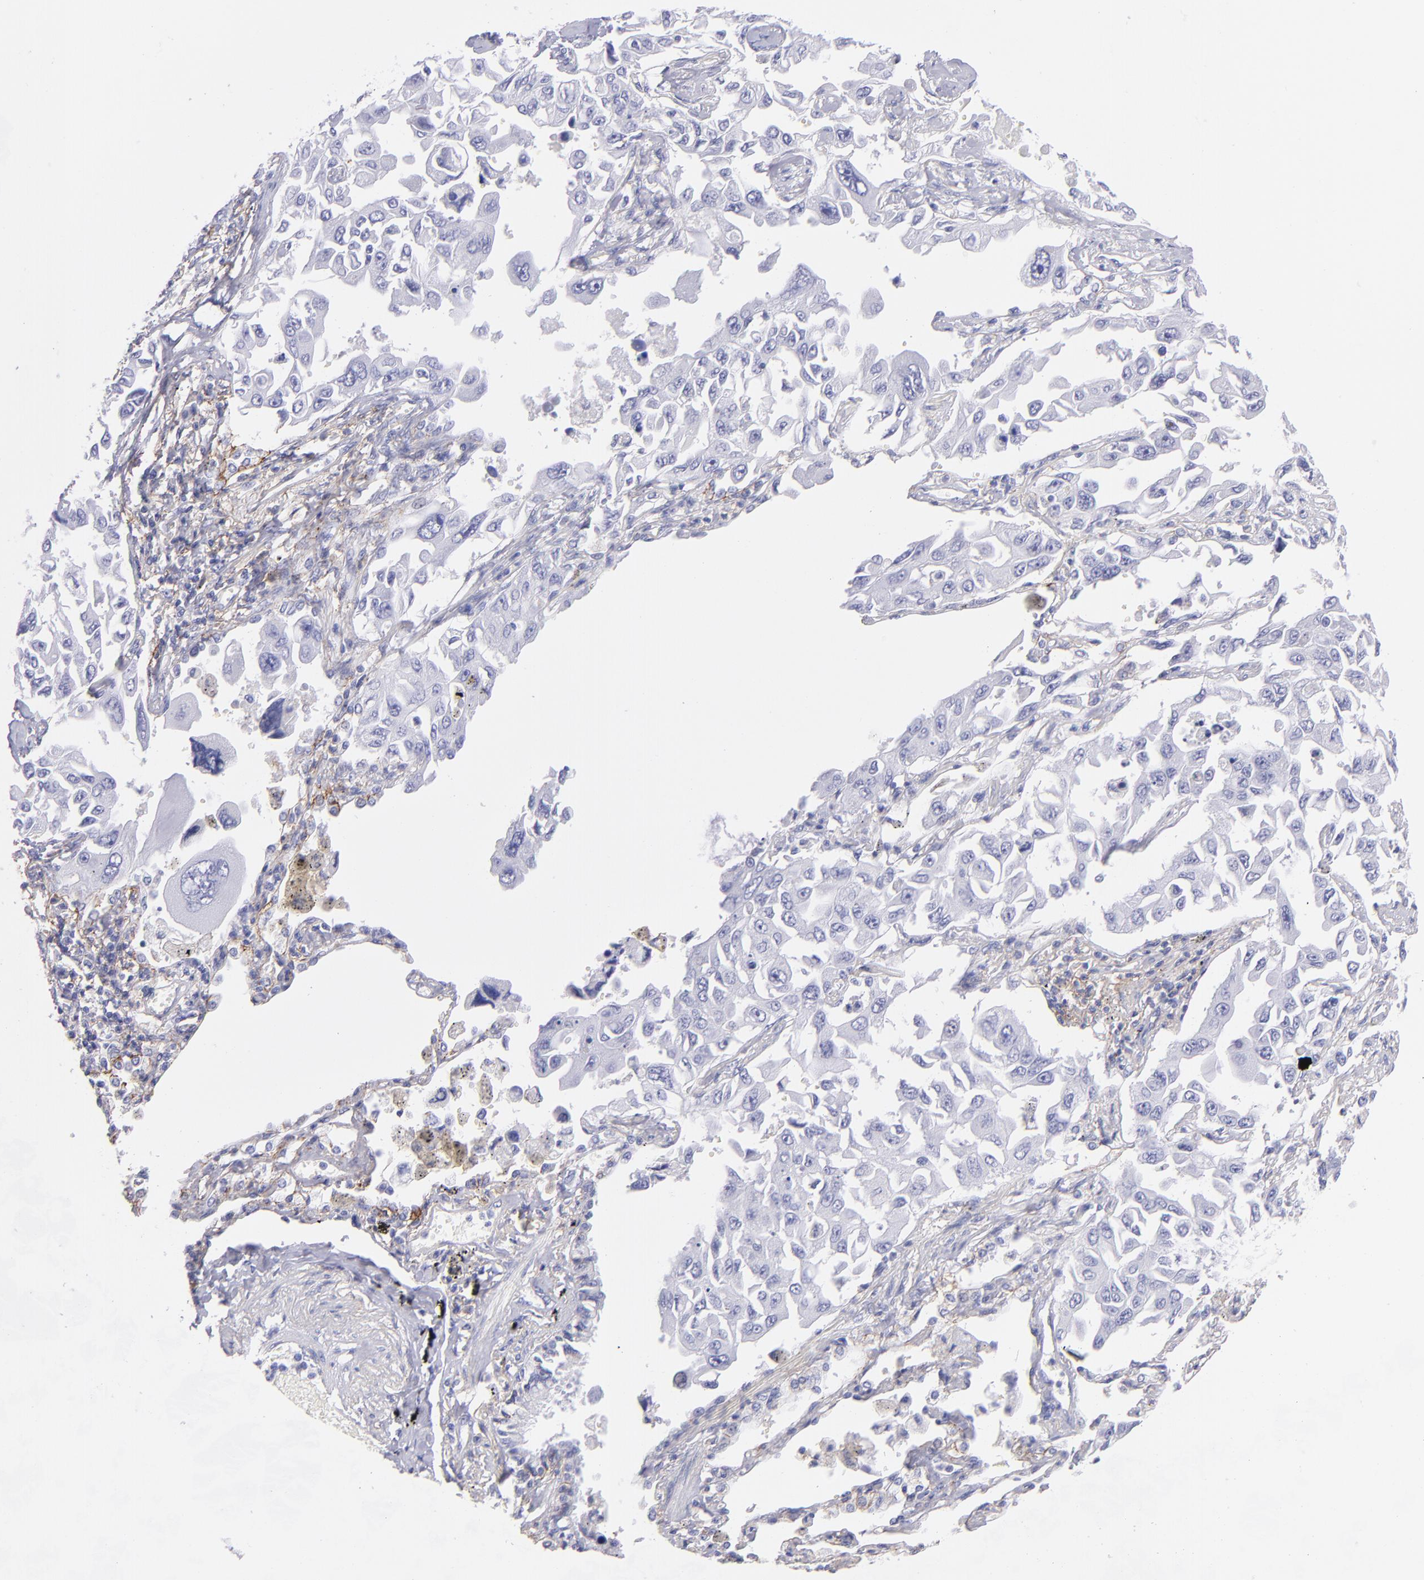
{"staining": {"intensity": "negative", "quantity": "none", "location": "none"}, "tissue": "lung cancer", "cell_type": "Tumor cells", "image_type": "cancer", "snomed": [{"axis": "morphology", "description": "Adenocarcinoma, NOS"}, {"axis": "topography", "description": "Lung"}], "caption": "Immunohistochemistry of human adenocarcinoma (lung) exhibits no staining in tumor cells.", "gene": "CD81", "patient": {"sex": "male", "age": 64}}